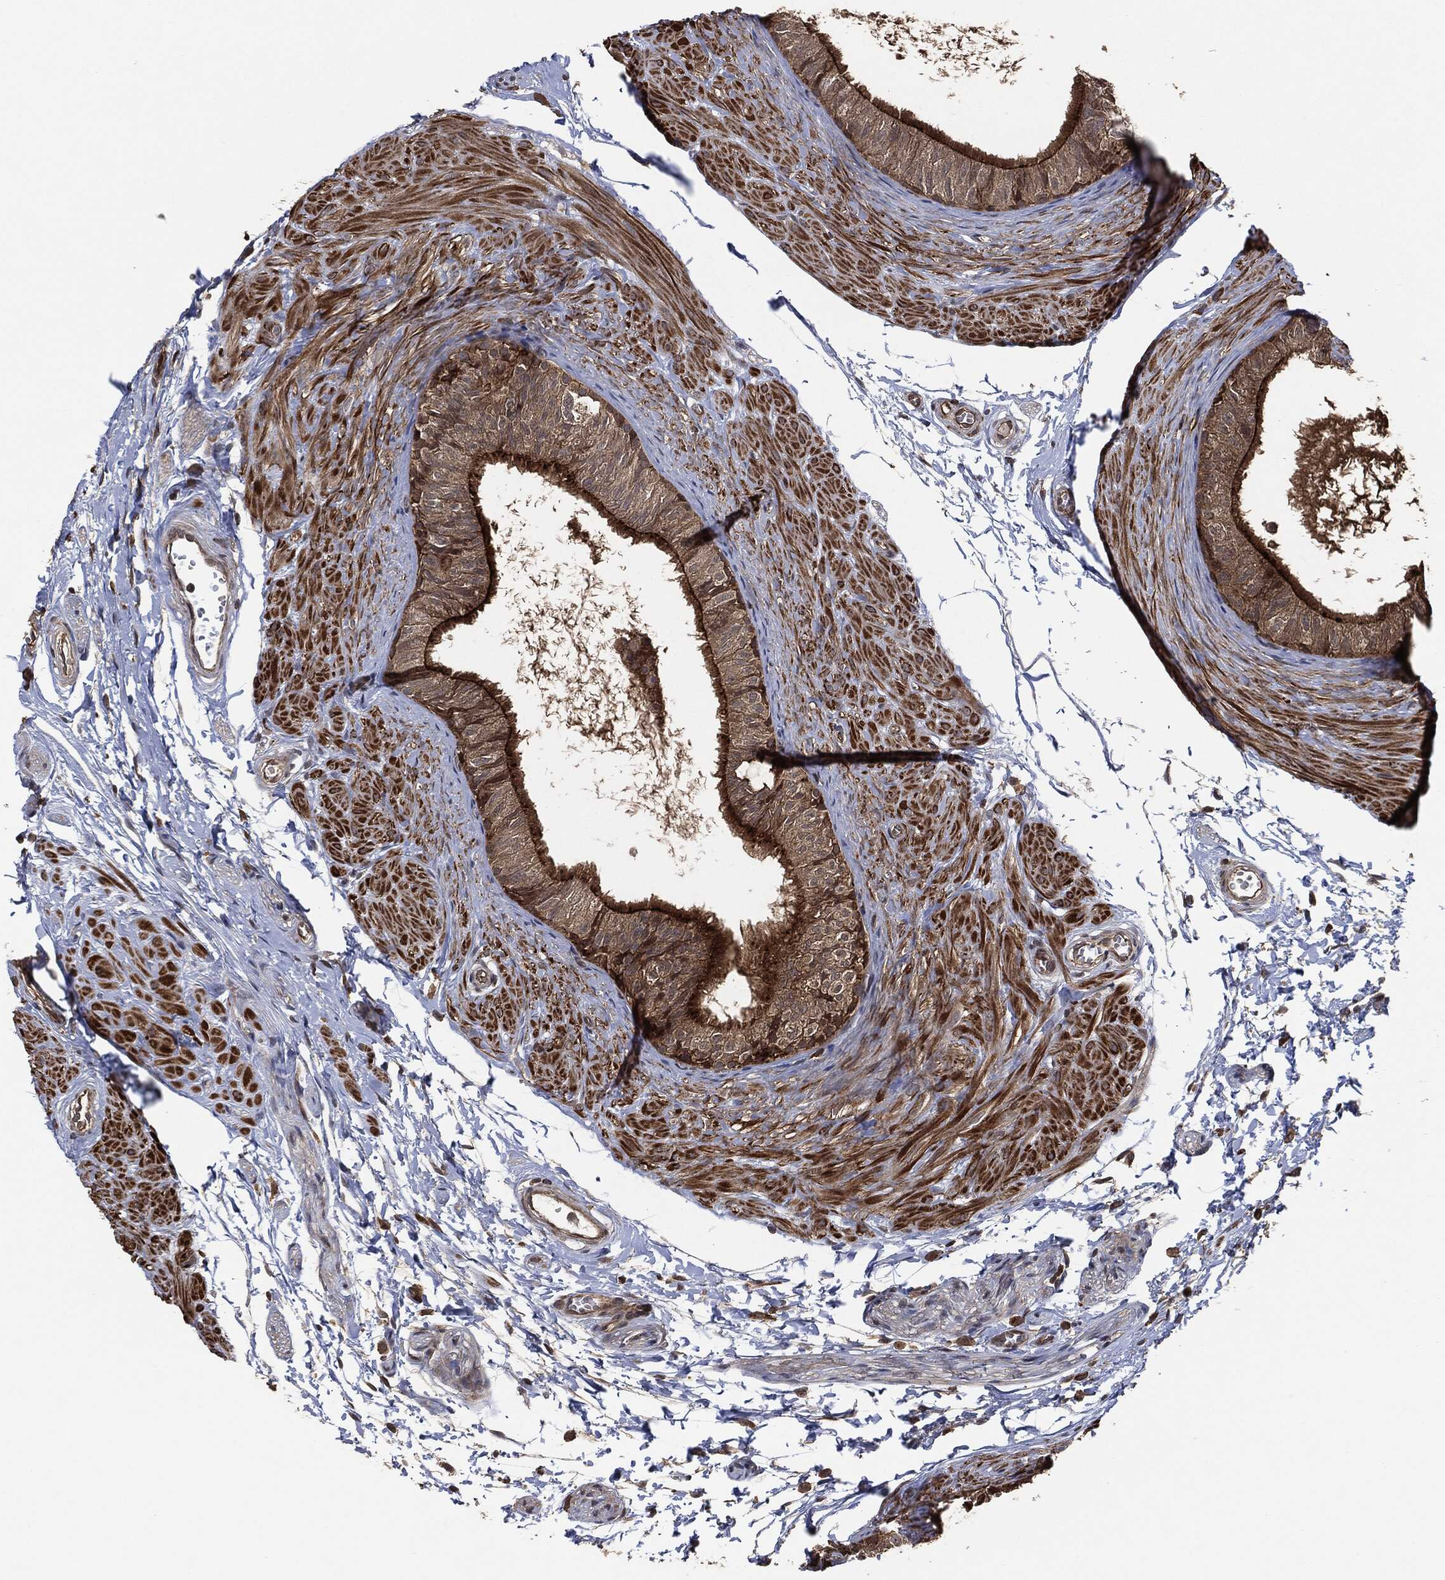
{"staining": {"intensity": "strong", "quantity": "25%-75%", "location": "cytoplasmic/membranous"}, "tissue": "epididymis", "cell_type": "Glandular cells", "image_type": "normal", "snomed": [{"axis": "morphology", "description": "Normal tissue, NOS"}, {"axis": "topography", "description": "Epididymis"}], "caption": "Immunohistochemistry staining of benign epididymis, which shows high levels of strong cytoplasmic/membranous positivity in approximately 25%-75% of glandular cells indicating strong cytoplasmic/membranous protein expression. The staining was performed using DAB (brown) for protein detection and nuclei were counterstained in hematoxylin (blue).", "gene": "TPT1", "patient": {"sex": "male", "age": 22}}